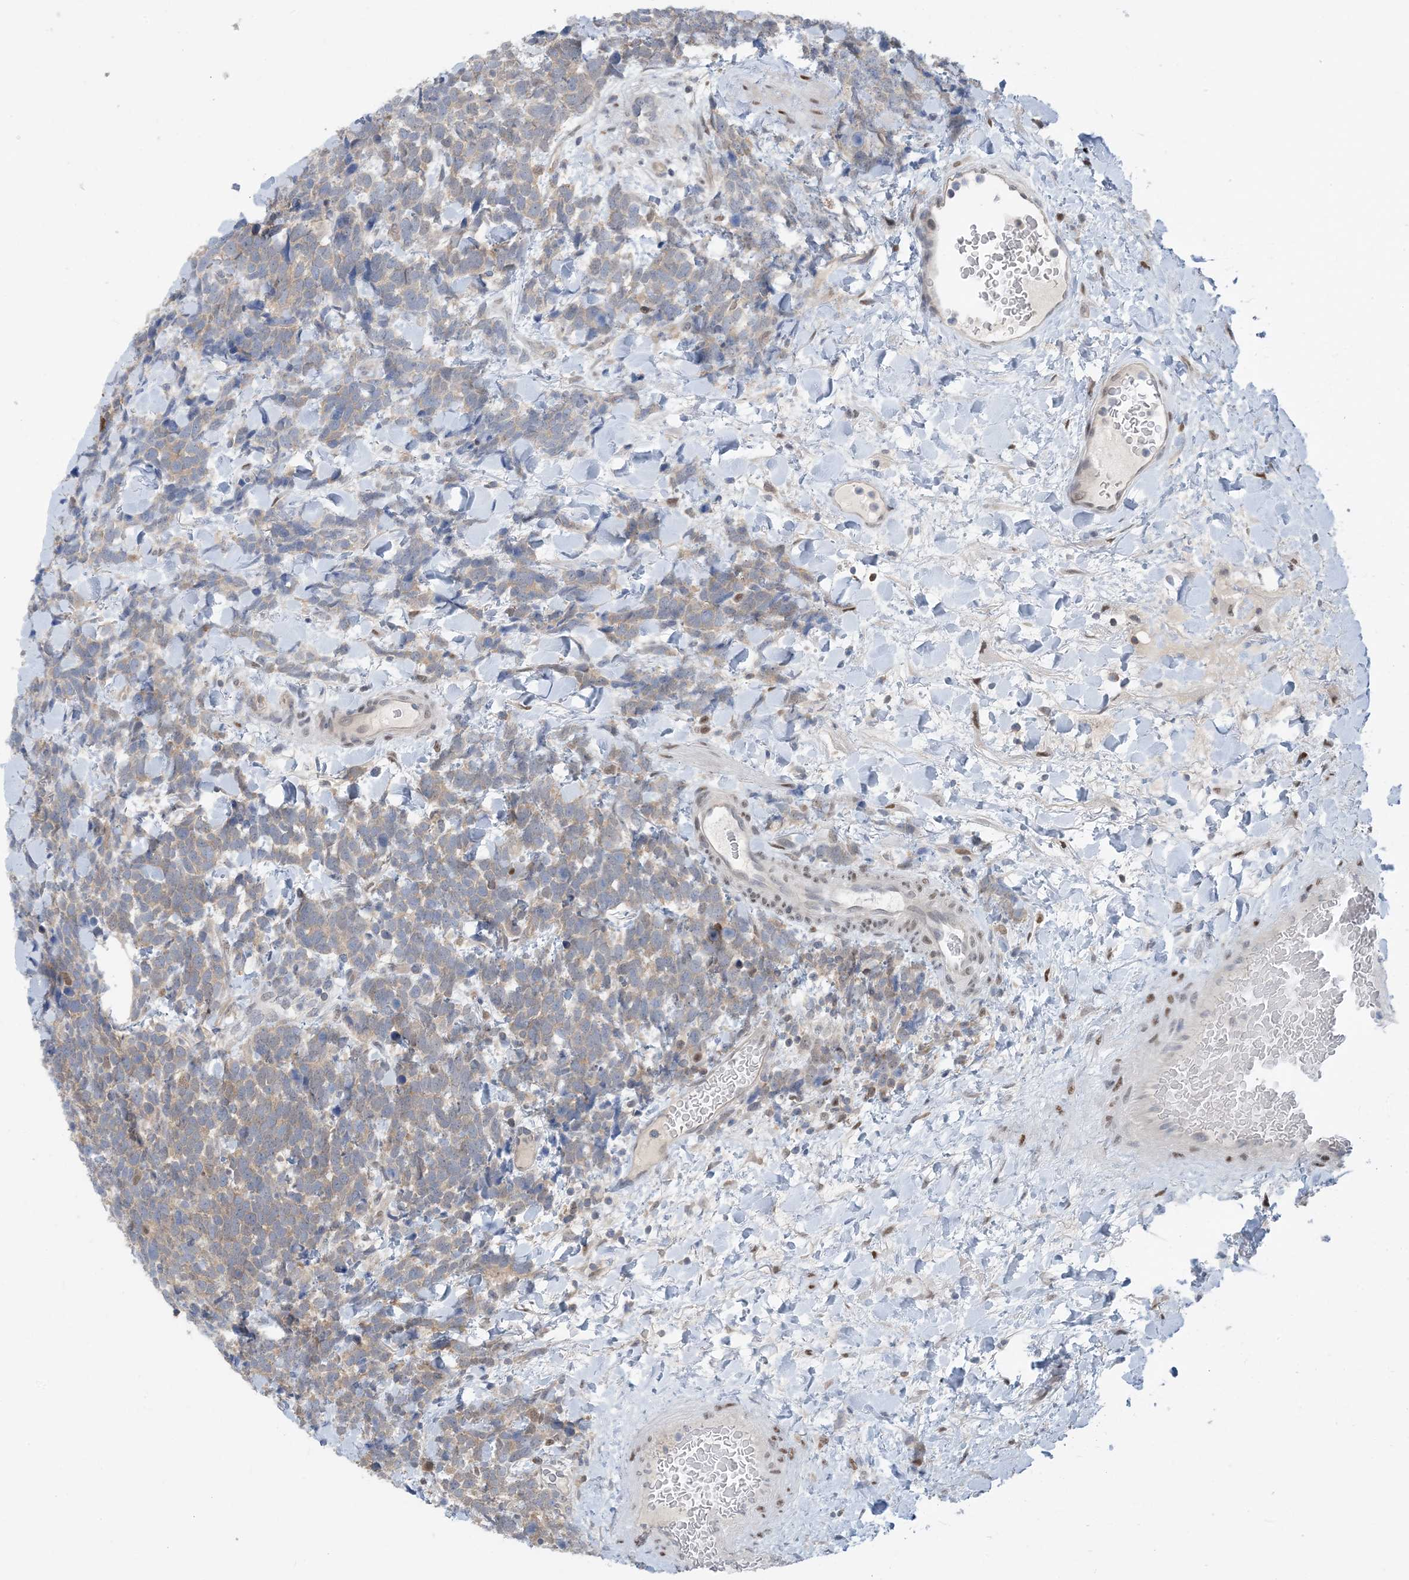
{"staining": {"intensity": "weak", "quantity": ">75%", "location": "cytoplasmic/membranous"}, "tissue": "urothelial cancer", "cell_type": "Tumor cells", "image_type": "cancer", "snomed": [{"axis": "morphology", "description": "Urothelial carcinoma, High grade"}, {"axis": "topography", "description": "Urinary bladder"}], "caption": "A high-resolution micrograph shows IHC staining of urothelial carcinoma (high-grade), which shows weak cytoplasmic/membranous expression in approximately >75% of tumor cells. The staining is performed using DAB (3,3'-diaminobenzidine) brown chromogen to label protein expression. The nuclei are counter-stained blue using hematoxylin.", "gene": "ZC3H12A", "patient": {"sex": "female", "age": 82}}